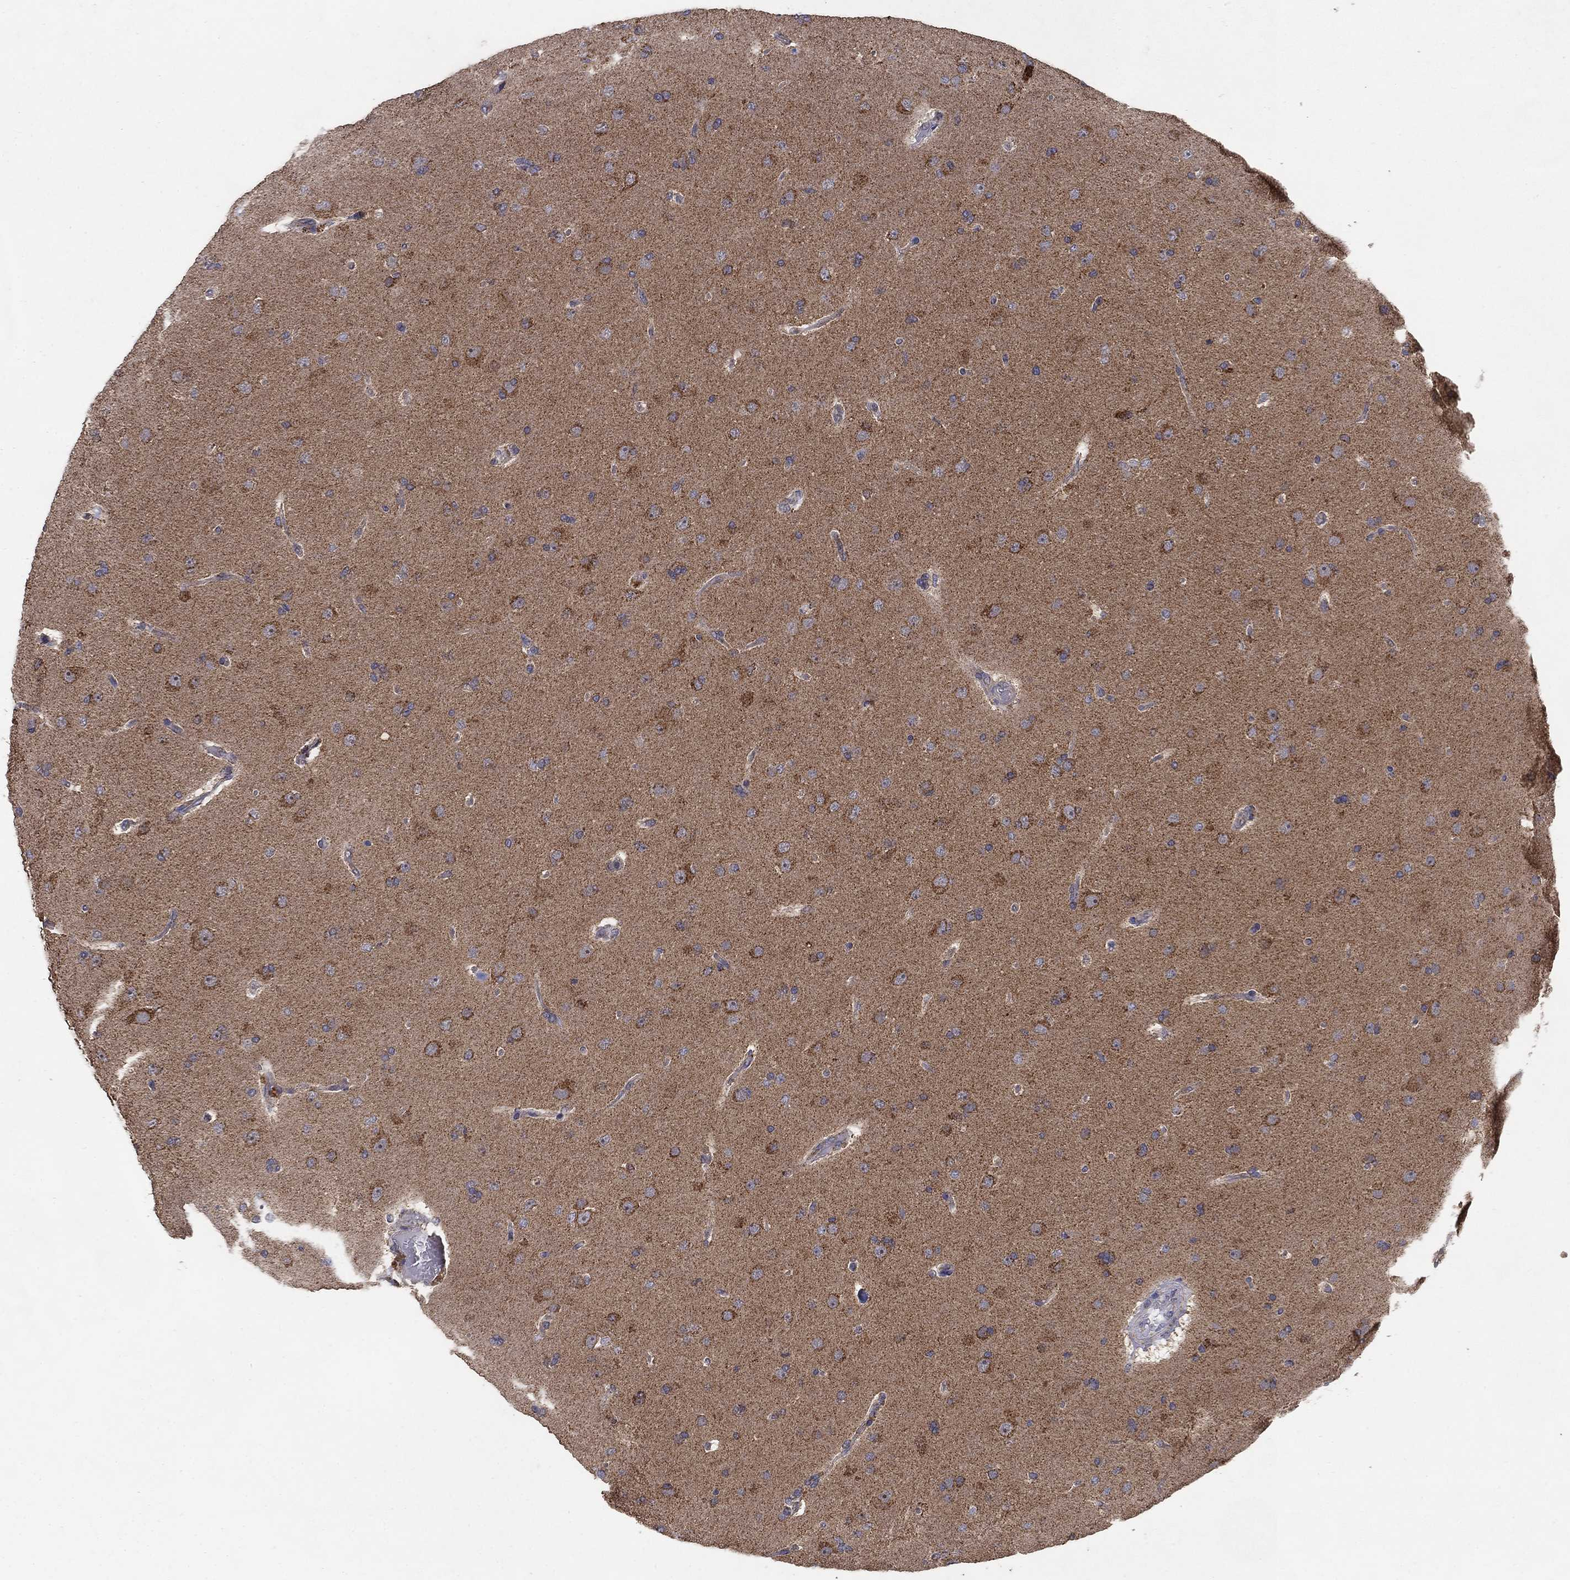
{"staining": {"intensity": "strong", "quantity": "25%-75%", "location": "cytoplasmic/membranous"}, "tissue": "glioma", "cell_type": "Tumor cells", "image_type": "cancer", "snomed": [{"axis": "morphology", "description": "Glioma, malignant, NOS"}, {"axis": "topography", "description": "Cerebral cortex"}], "caption": "A brown stain labels strong cytoplasmic/membranous positivity of a protein in glioma (malignant) tumor cells. Nuclei are stained in blue.", "gene": "GPSM1", "patient": {"sex": "male", "age": 58}}